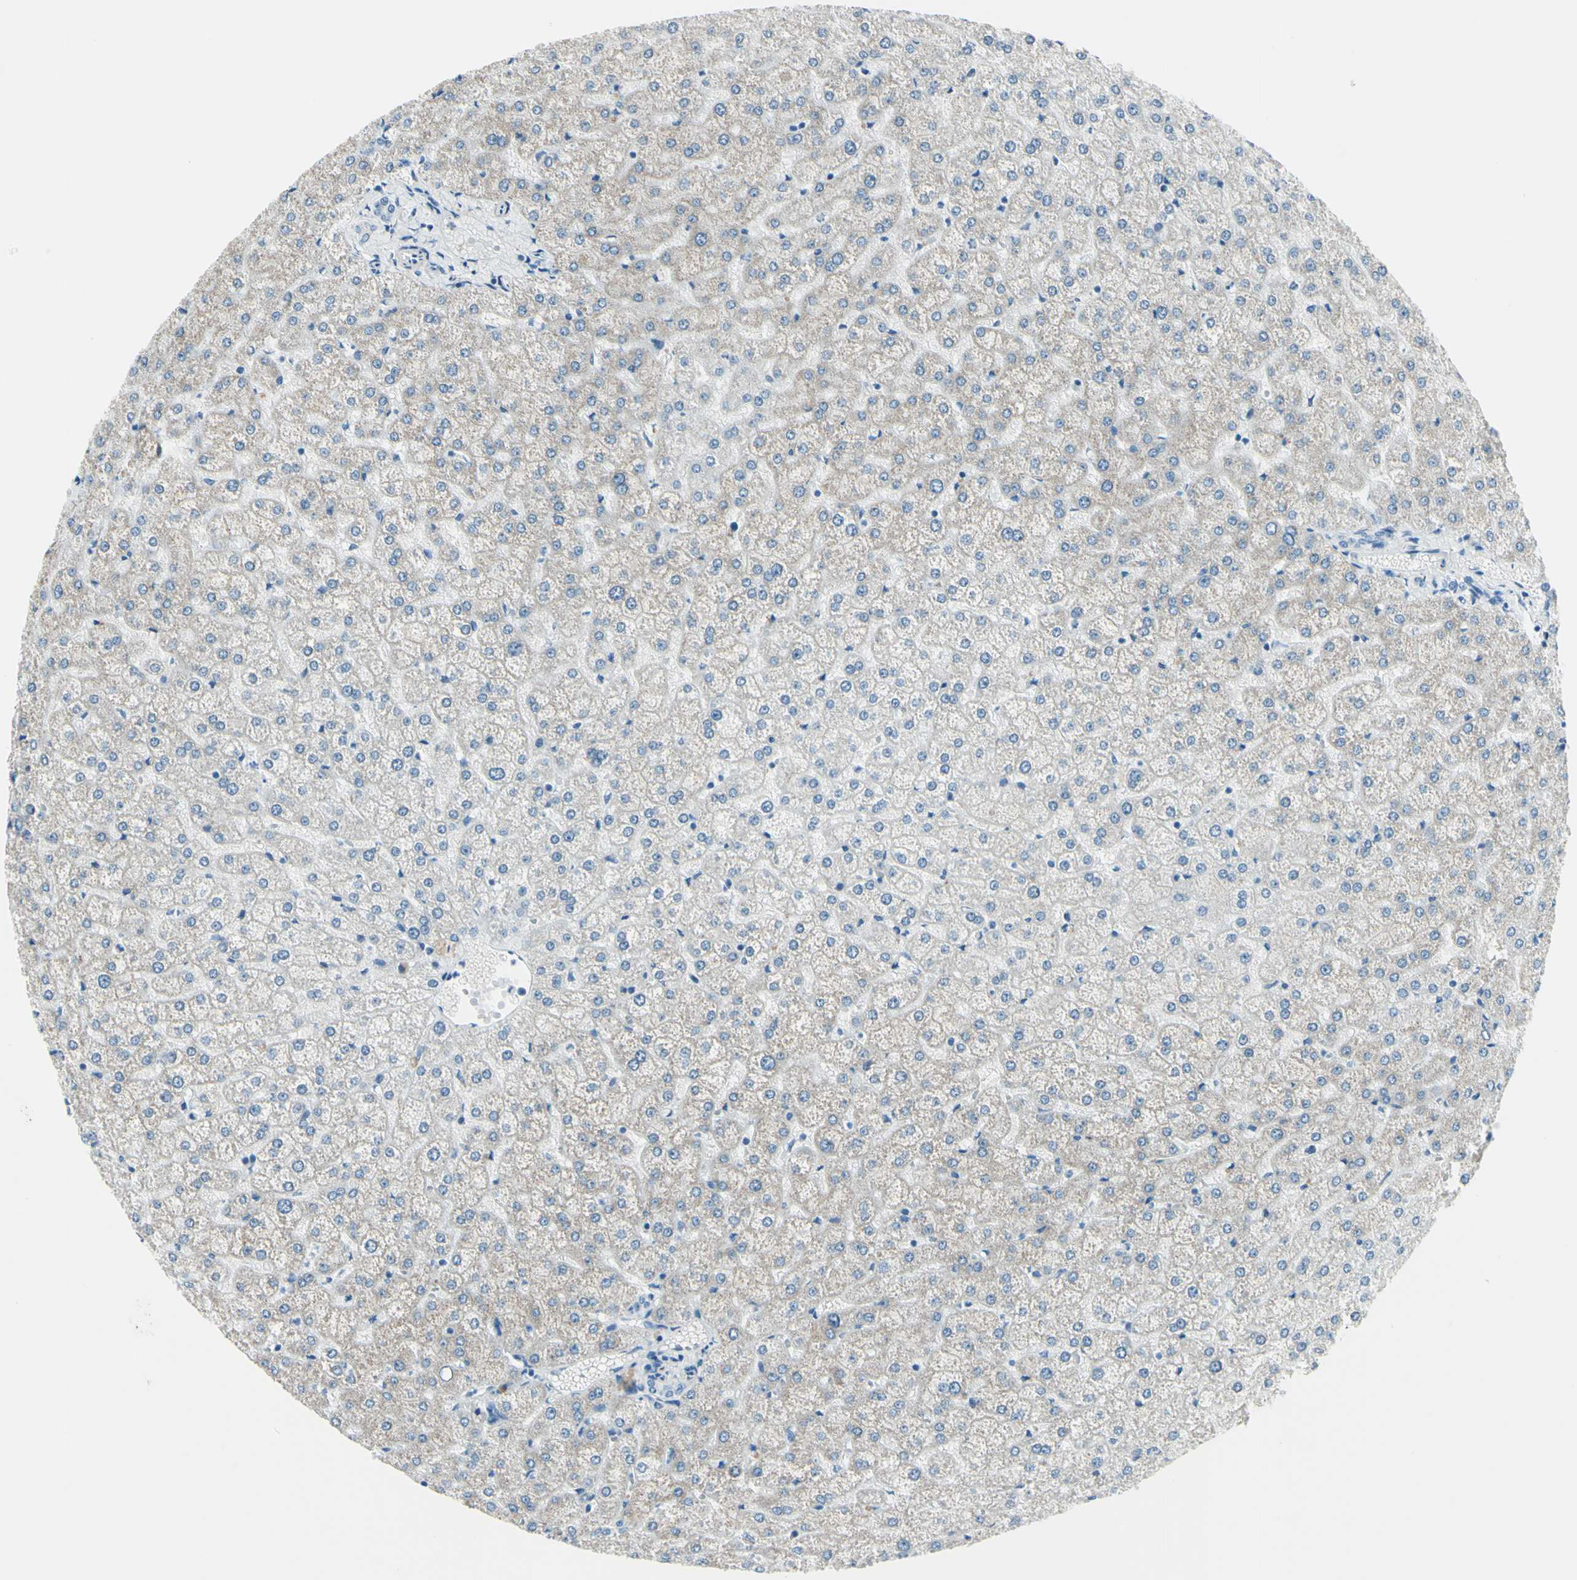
{"staining": {"intensity": "negative", "quantity": "none", "location": "none"}, "tissue": "liver", "cell_type": "Cholangiocytes", "image_type": "normal", "snomed": [{"axis": "morphology", "description": "Normal tissue, NOS"}, {"axis": "topography", "description": "Liver"}], "caption": "A photomicrograph of human liver is negative for staining in cholangiocytes. Brightfield microscopy of immunohistochemistry (IHC) stained with DAB (brown) and hematoxylin (blue), captured at high magnification.", "gene": "CDH15", "patient": {"sex": "female", "age": 32}}